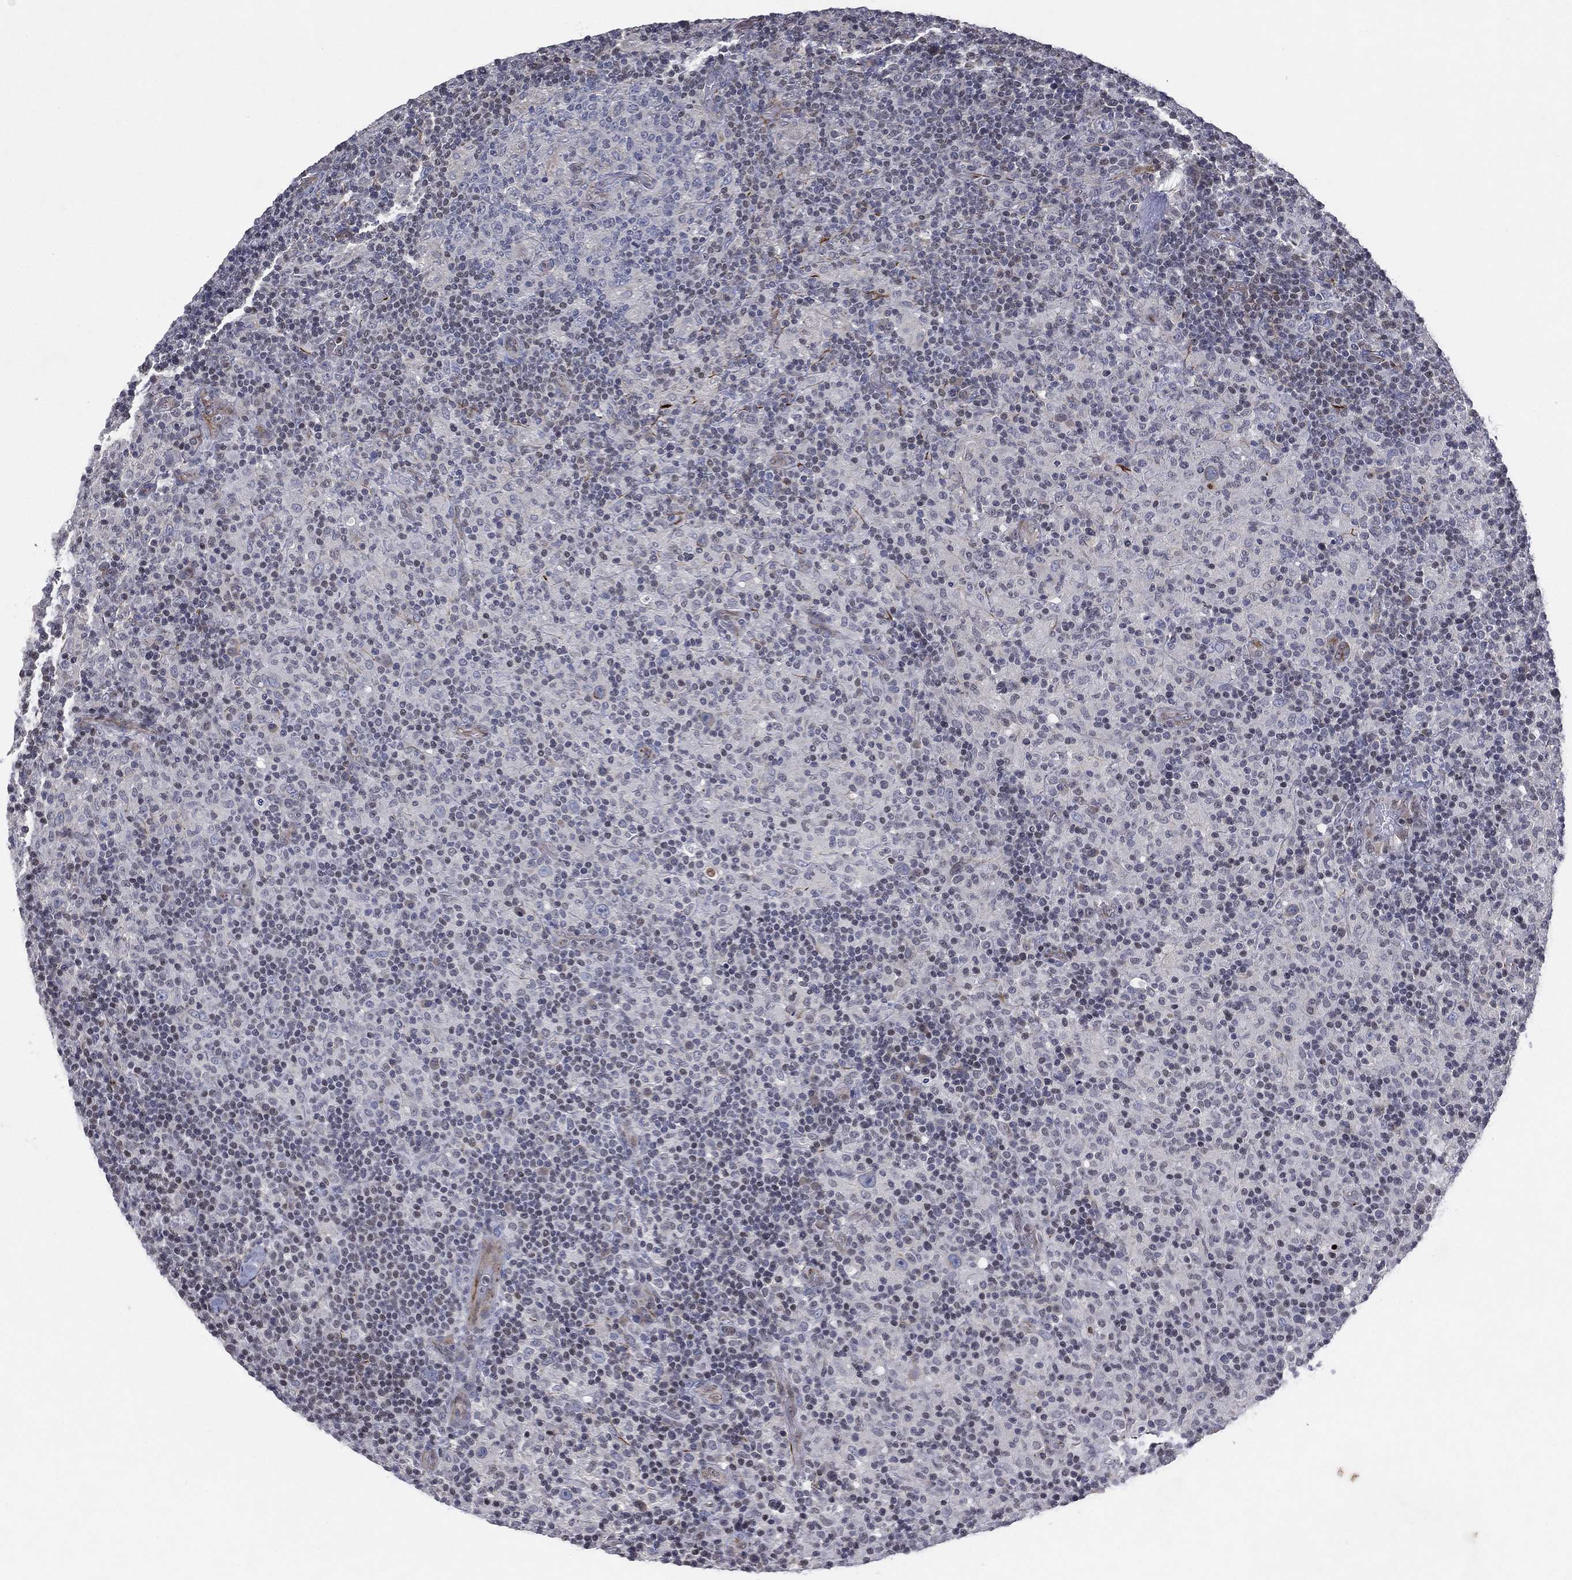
{"staining": {"intensity": "negative", "quantity": "none", "location": "none"}, "tissue": "lymphoma", "cell_type": "Tumor cells", "image_type": "cancer", "snomed": [{"axis": "morphology", "description": "Hodgkin's disease, NOS"}, {"axis": "topography", "description": "Lymph node"}], "caption": "Lymphoma stained for a protein using IHC reveals no positivity tumor cells.", "gene": "FLI1", "patient": {"sex": "male", "age": 70}}